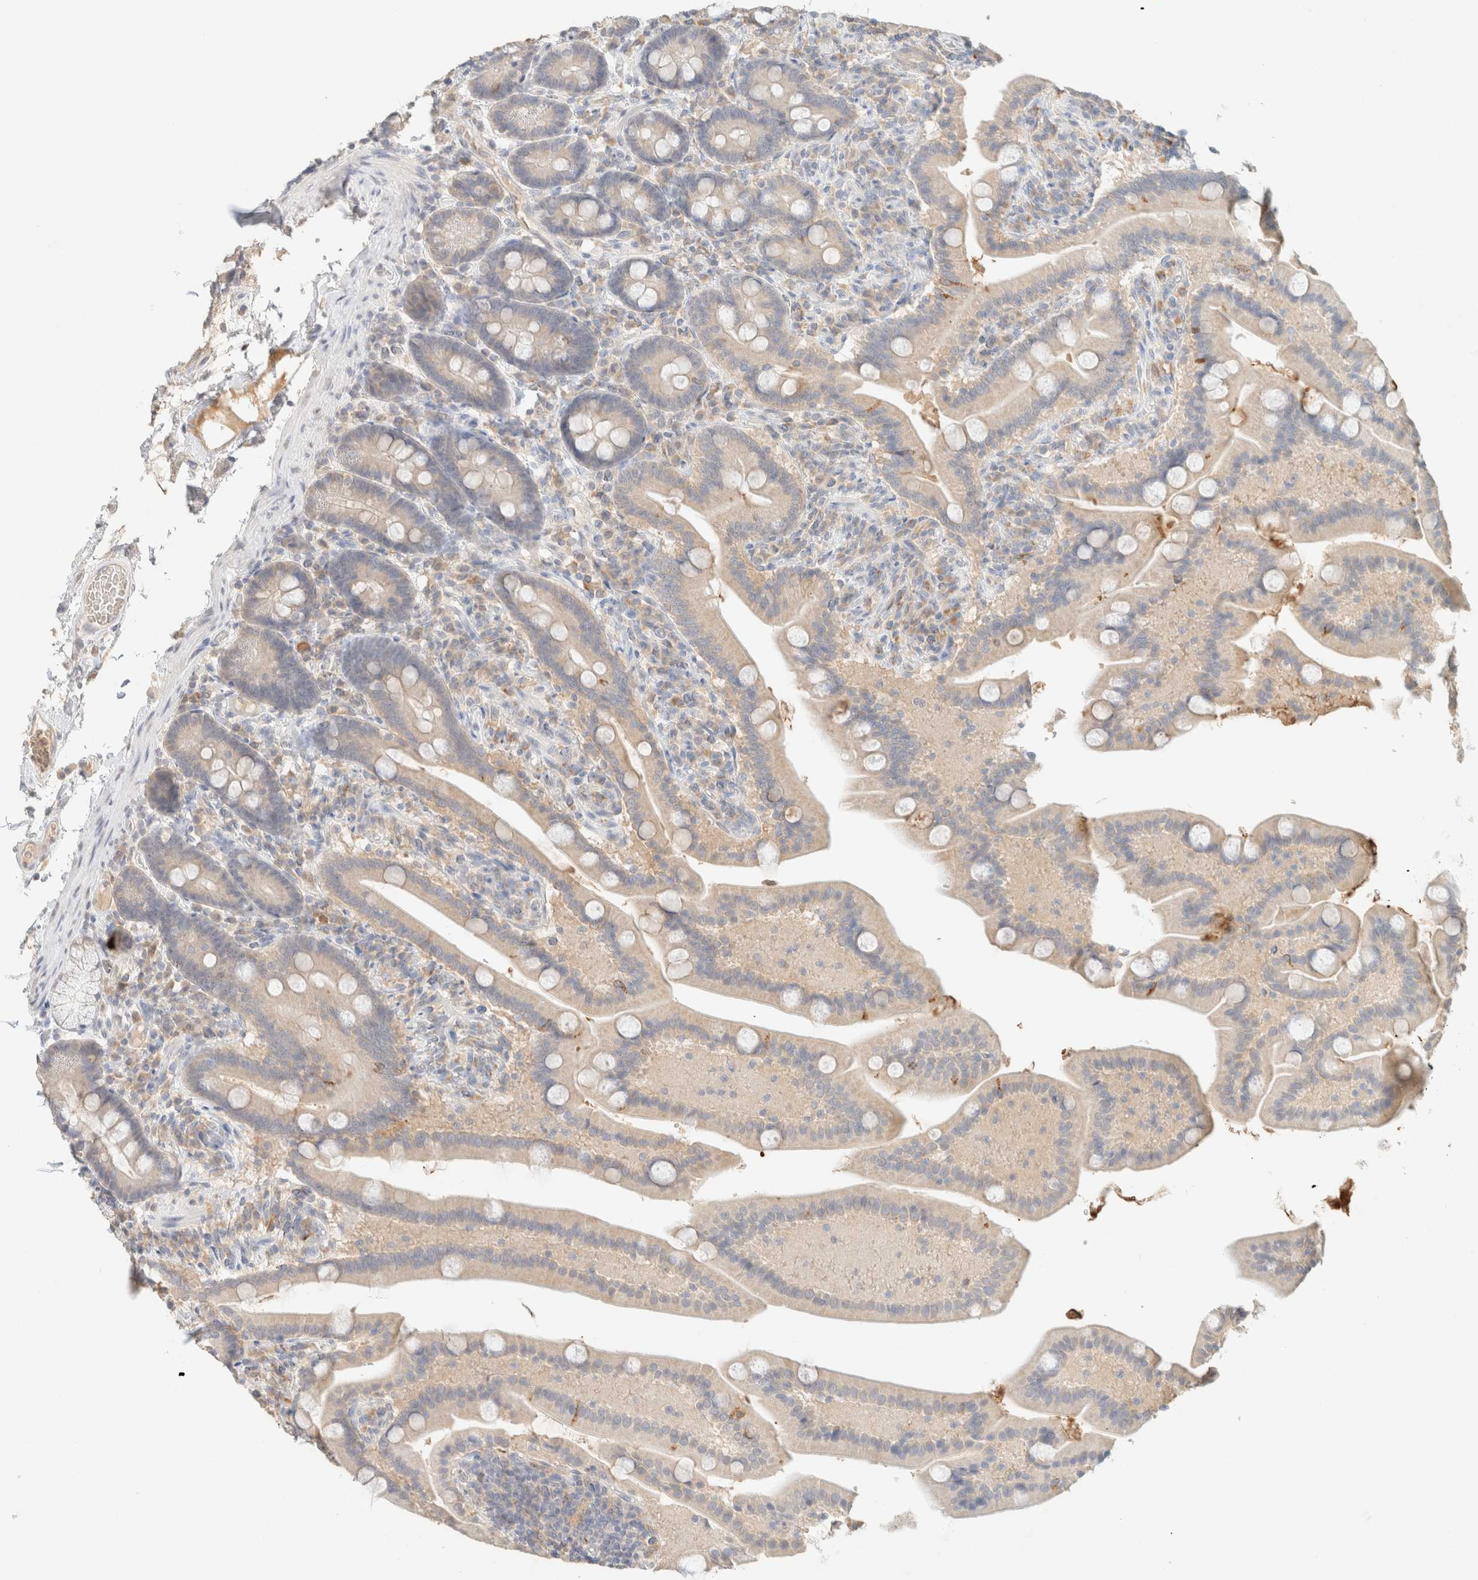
{"staining": {"intensity": "weak", "quantity": "<25%", "location": "cytoplasmic/membranous"}, "tissue": "duodenum", "cell_type": "Glandular cells", "image_type": "normal", "snomed": [{"axis": "morphology", "description": "Normal tissue, NOS"}, {"axis": "topography", "description": "Duodenum"}], "caption": "High power microscopy image of an immunohistochemistry micrograph of normal duodenum, revealing no significant positivity in glandular cells.", "gene": "CPA1", "patient": {"sex": "male", "age": 54}}